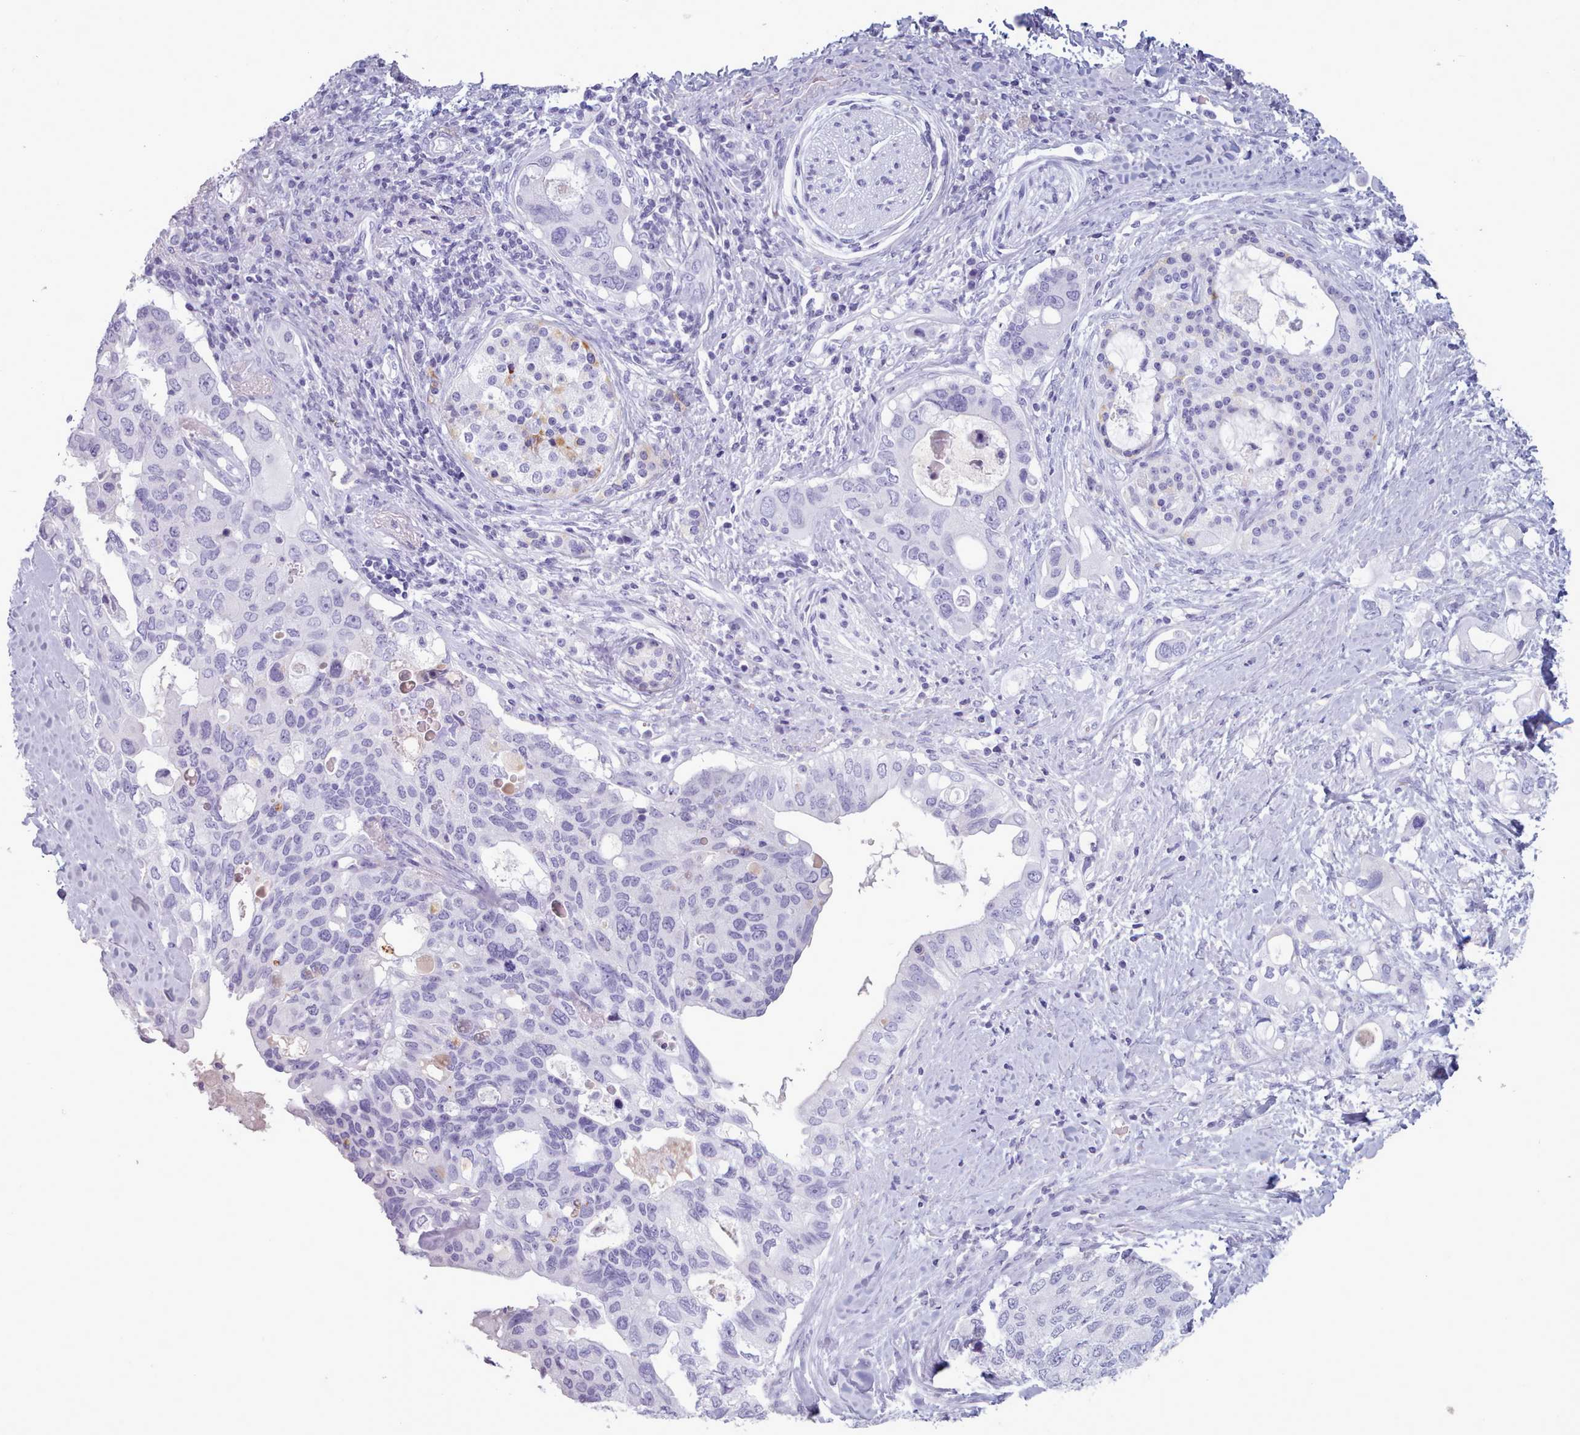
{"staining": {"intensity": "negative", "quantity": "none", "location": "none"}, "tissue": "pancreatic cancer", "cell_type": "Tumor cells", "image_type": "cancer", "snomed": [{"axis": "morphology", "description": "Adenocarcinoma, NOS"}, {"axis": "topography", "description": "Pancreas"}], "caption": "Micrograph shows no significant protein positivity in tumor cells of pancreatic adenocarcinoma.", "gene": "ZNF43", "patient": {"sex": "female", "age": 56}}